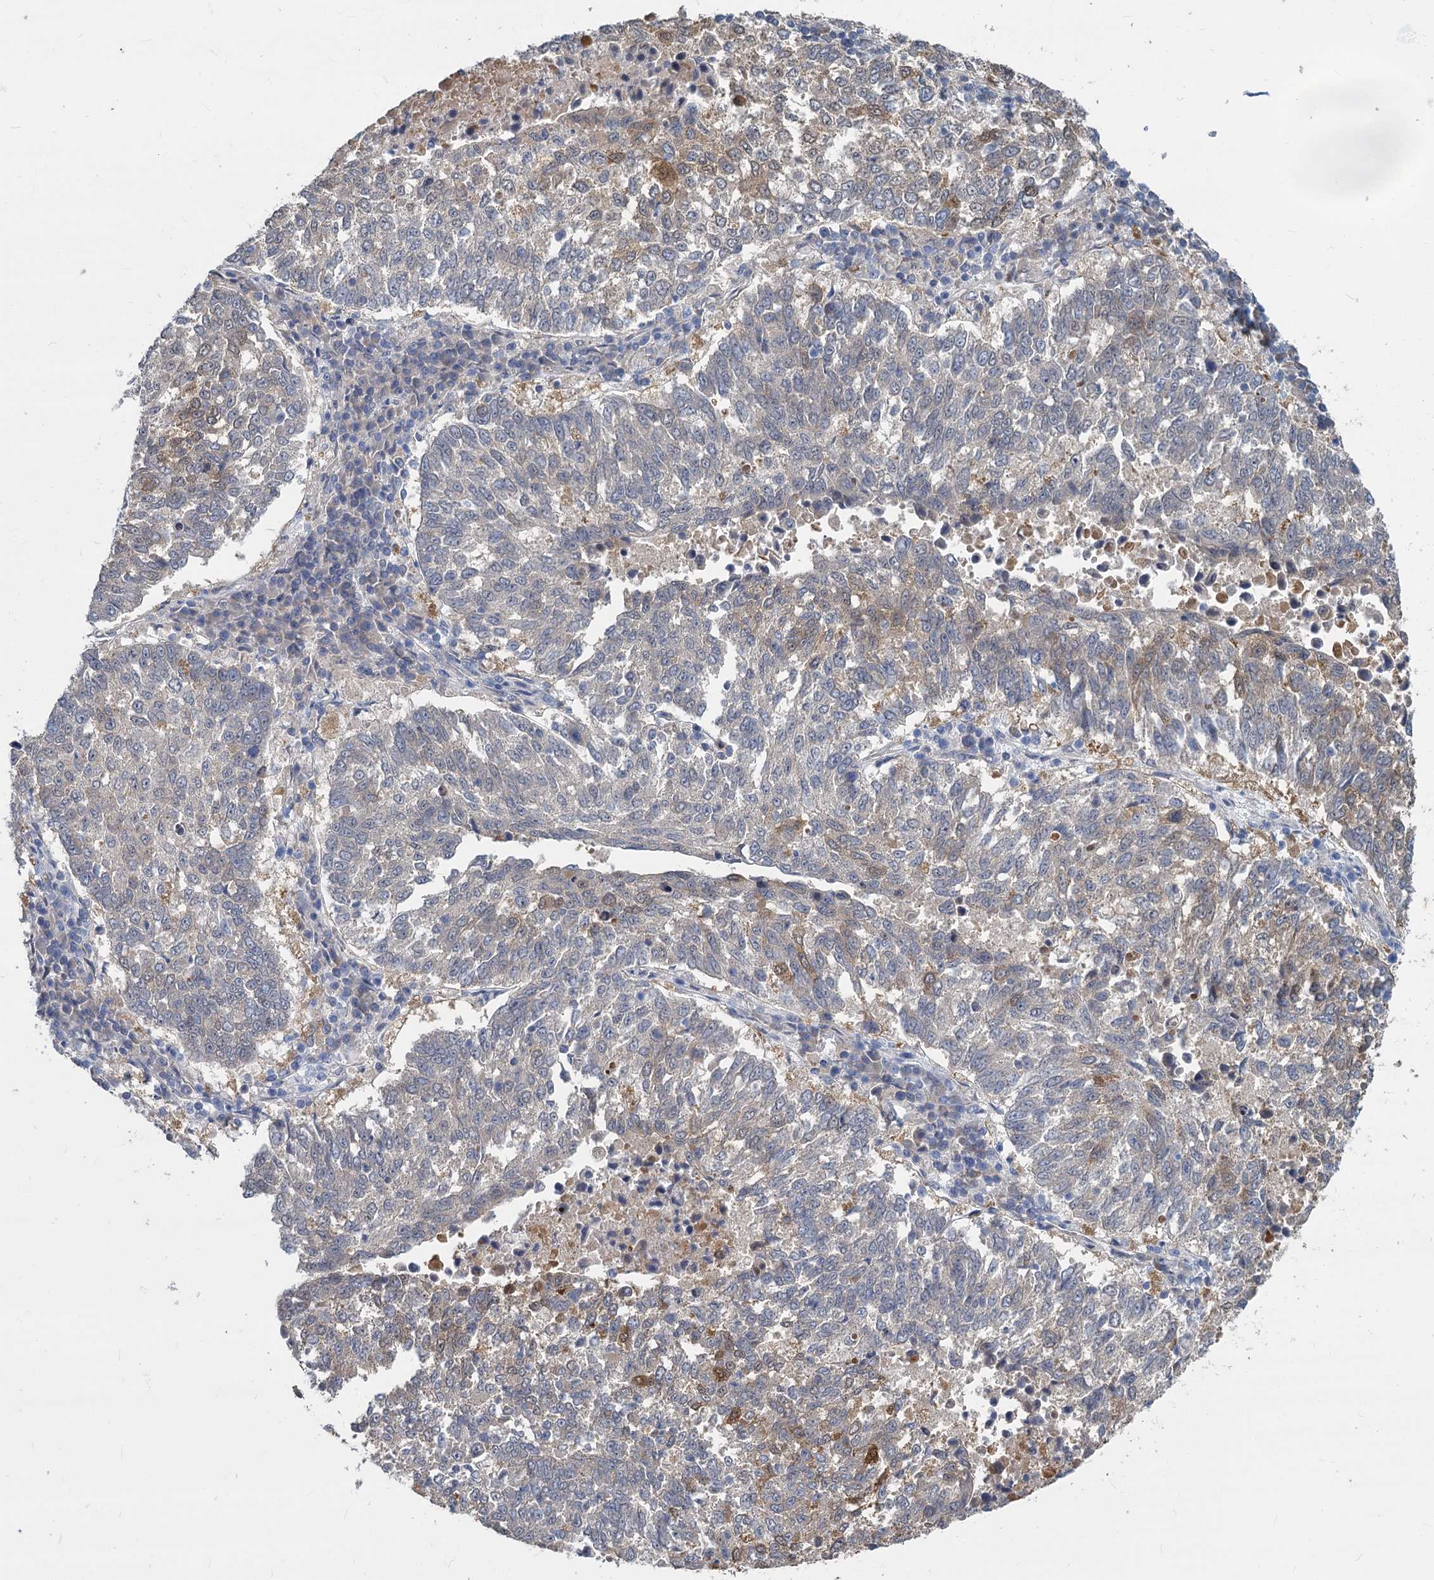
{"staining": {"intensity": "moderate", "quantity": "<25%", "location": "cytoplasmic/membranous"}, "tissue": "lung cancer", "cell_type": "Tumor cells", "image_type": "cancer", "snomed": [{"axis": "morphology", "description": "Squamous cell carcinoma, NOS"}, {"axis": "topography", "description": "Lung"}], "caption": "Moderate cytoplasmic/membranous protein positivity is appreciated in approximately <25% of tumor cells in lung squamous cell carcinoma.", "gene": "GSTM3", "patient": {"sex": "male", "age": 73}}